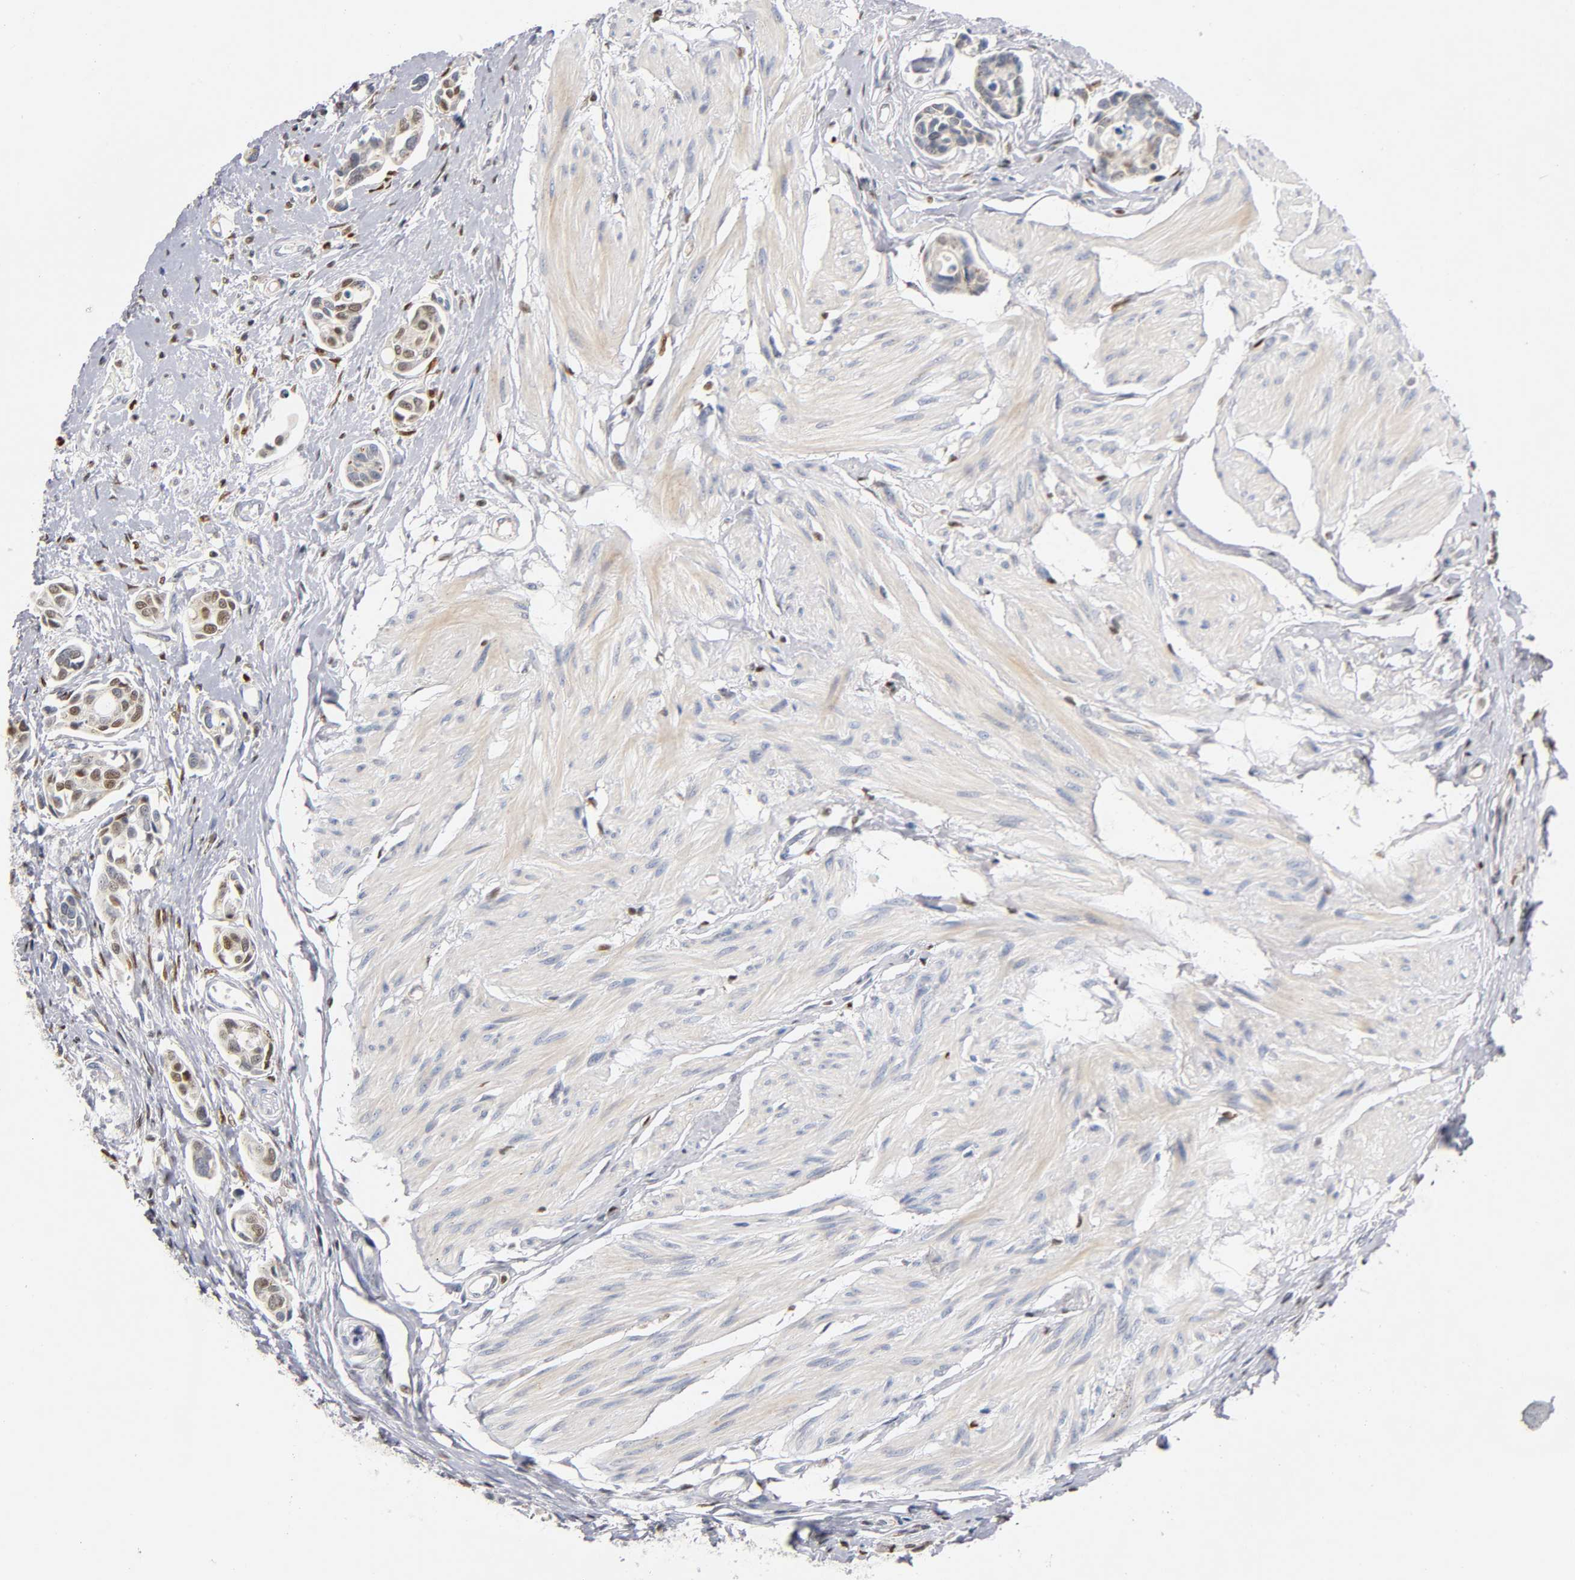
{"staining": {"intensity": "weak", "quantity": ">75%", "location": "nuclear"}, "tissue": "urothelial cancer", "cell_type": "Tumor cells", "image_type": "cancer", "snomed": [{"axis": "morphology", "description": "Urothelial carcinoma, High grade"}, {"axis": "topography", "description": "Urinary bladder"}], "caption": "Brown immunohistochemical staining in human urothelial cancer demonstrates weak nuclear staining in approximately >75% of tumor cells.", "gene": "RUNX1", "patient": {"sex": "male", "age": 78}}